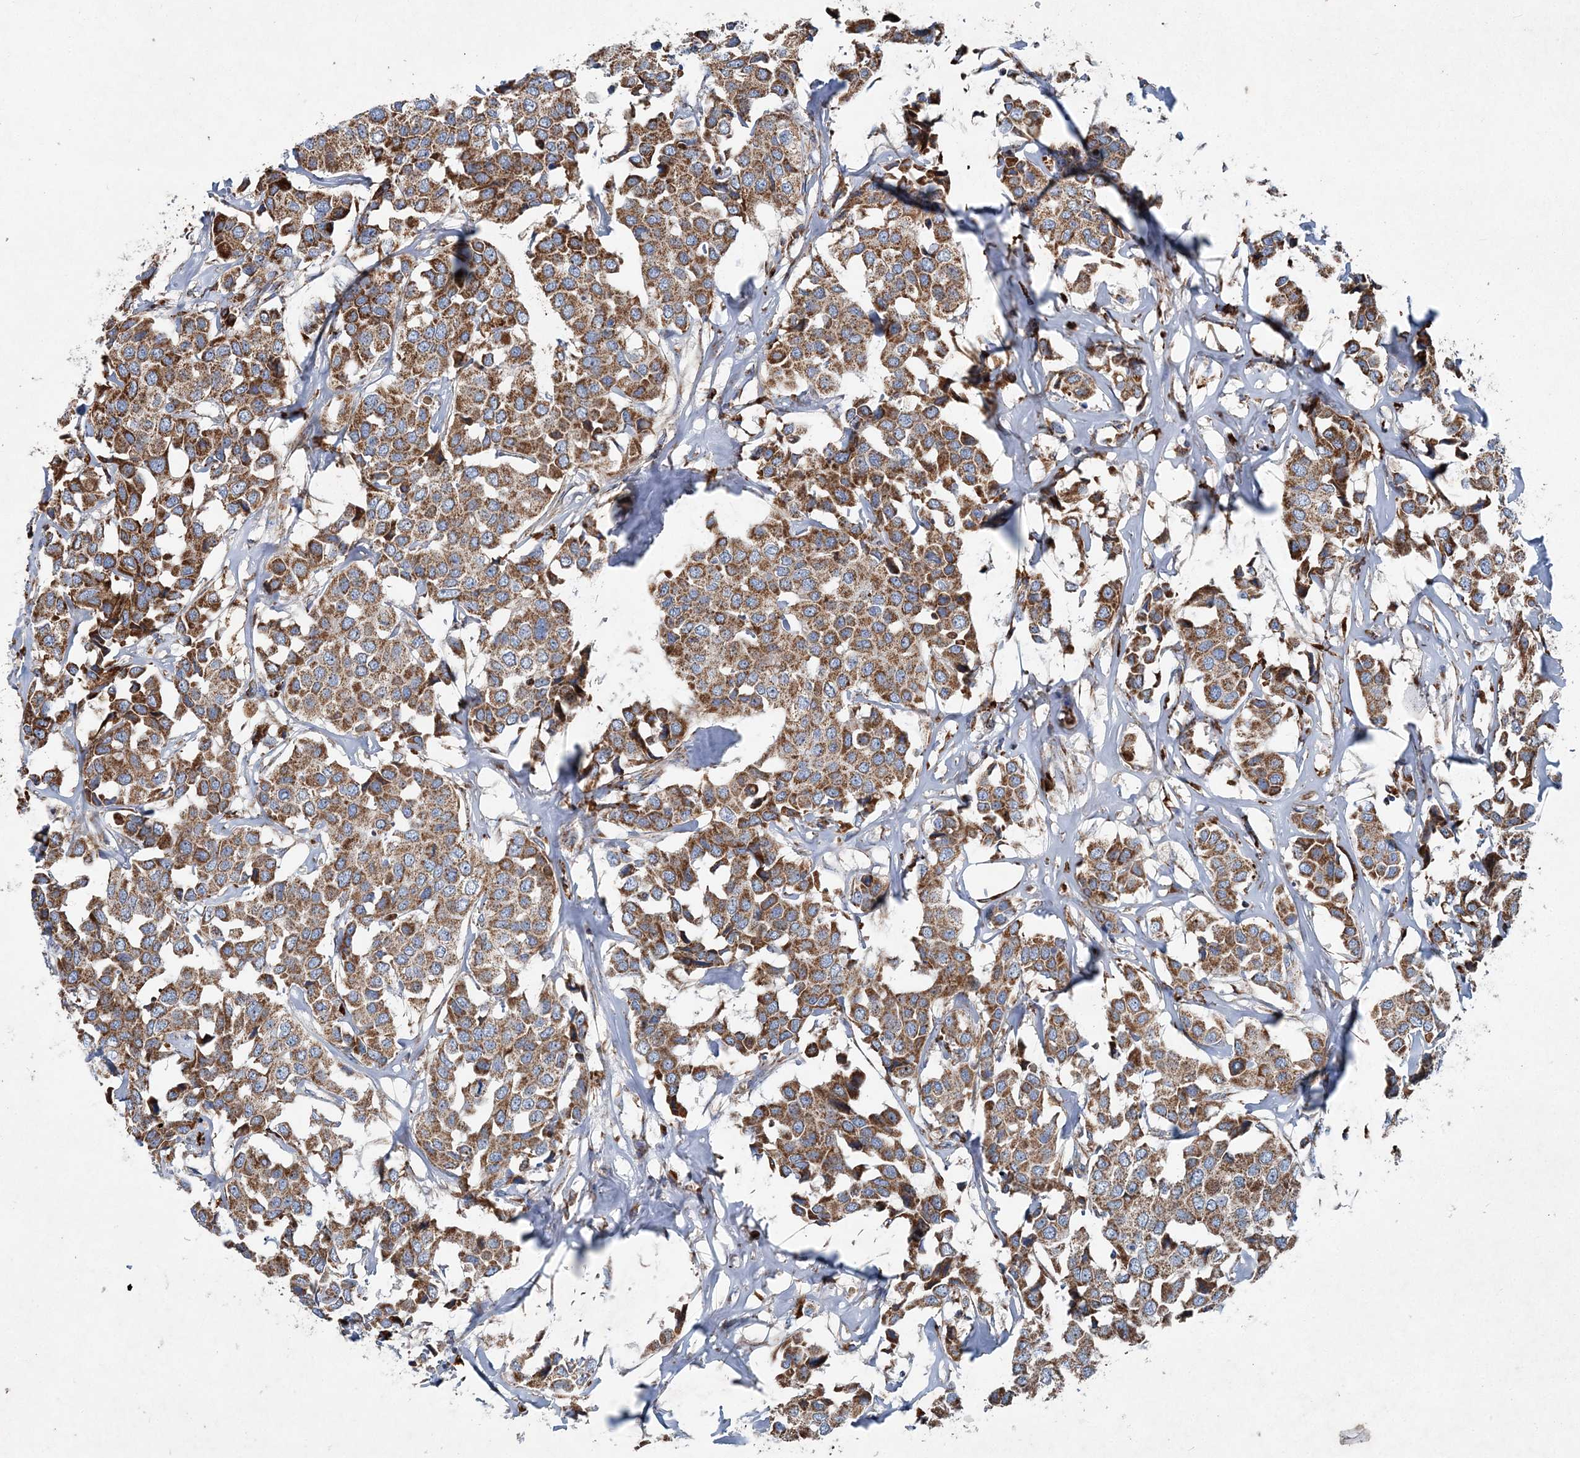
{"staining": {"intensity": "moderate", "quantity": ">75%", "location": "cytoplasmic/membranous"}, "tissue": "breast cancer", "cell_type": "Tumor cells", "image_type": "cancer", "snomed": [{"axis": "morphology", "description": "Duct carcinoma"}, {"axis": "topography", "description": "Breast"}], "caption": "A brown stain shows moderate cytoplasmic/membranous expression of a protein in human breast cancer (intraductal carcinoma) tumor cells.", "gene": "SPAG16", "patient": {"sex": "female", "age": 80}}